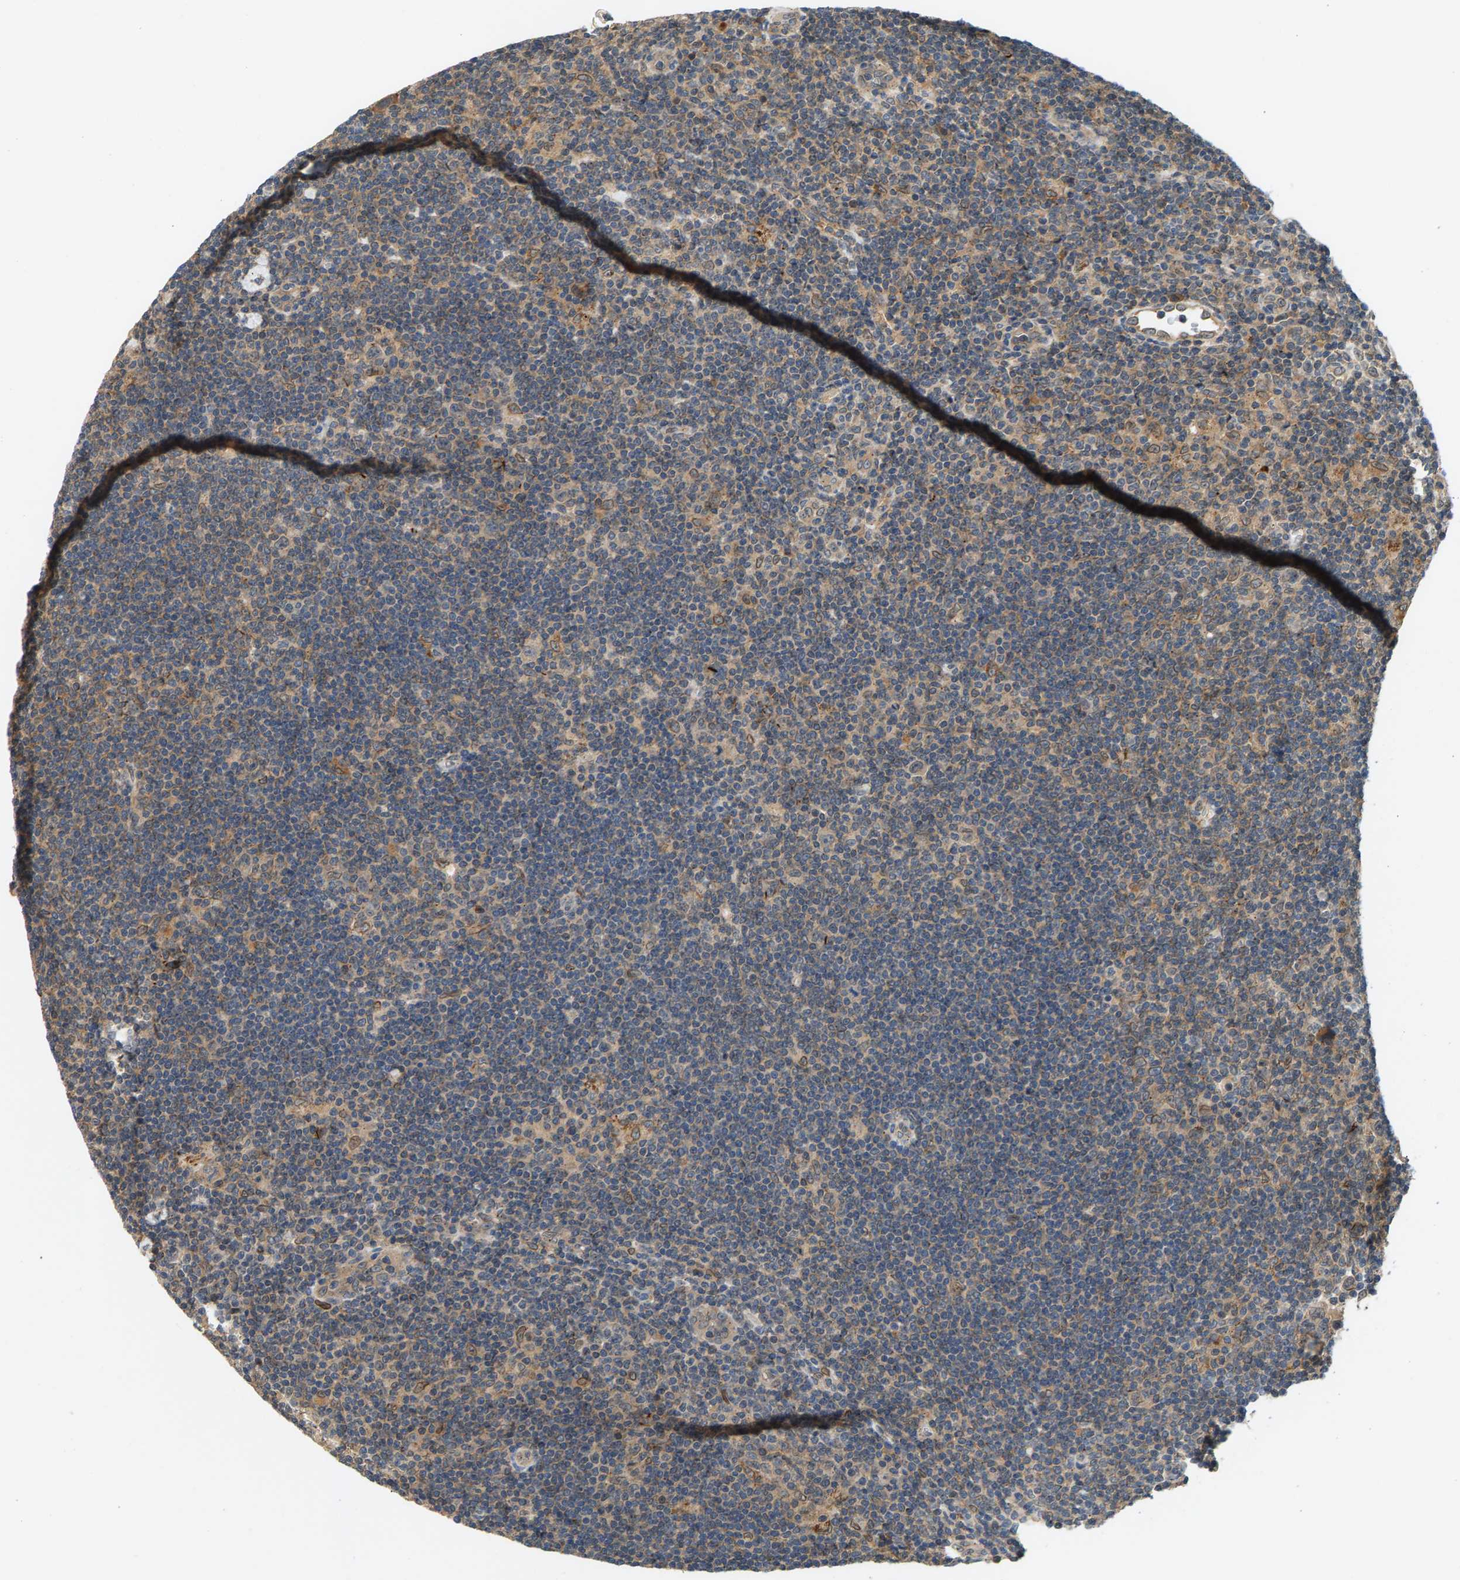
{"staining": {"intensity": "moderate", "quantity": "25%-75%", "location": "cytoplasmic/membranous"}, "tissue": "lymphoma", "cell_type": "Tumor cells", "image_type": "cancer", "snomed": [{"axis": "morphology", "description": "Hodgkin's disease, NOS"}, {"axis": "topography", "description": "Lymph node"}], "caption": "An image of Hodgkin's disease stained for a protein demonstrates moderate cytoplasmic/membranous brown staining in tumor cells.", "gene": "MAP2K5", "patient": {"sex": "female", "age": 57}}